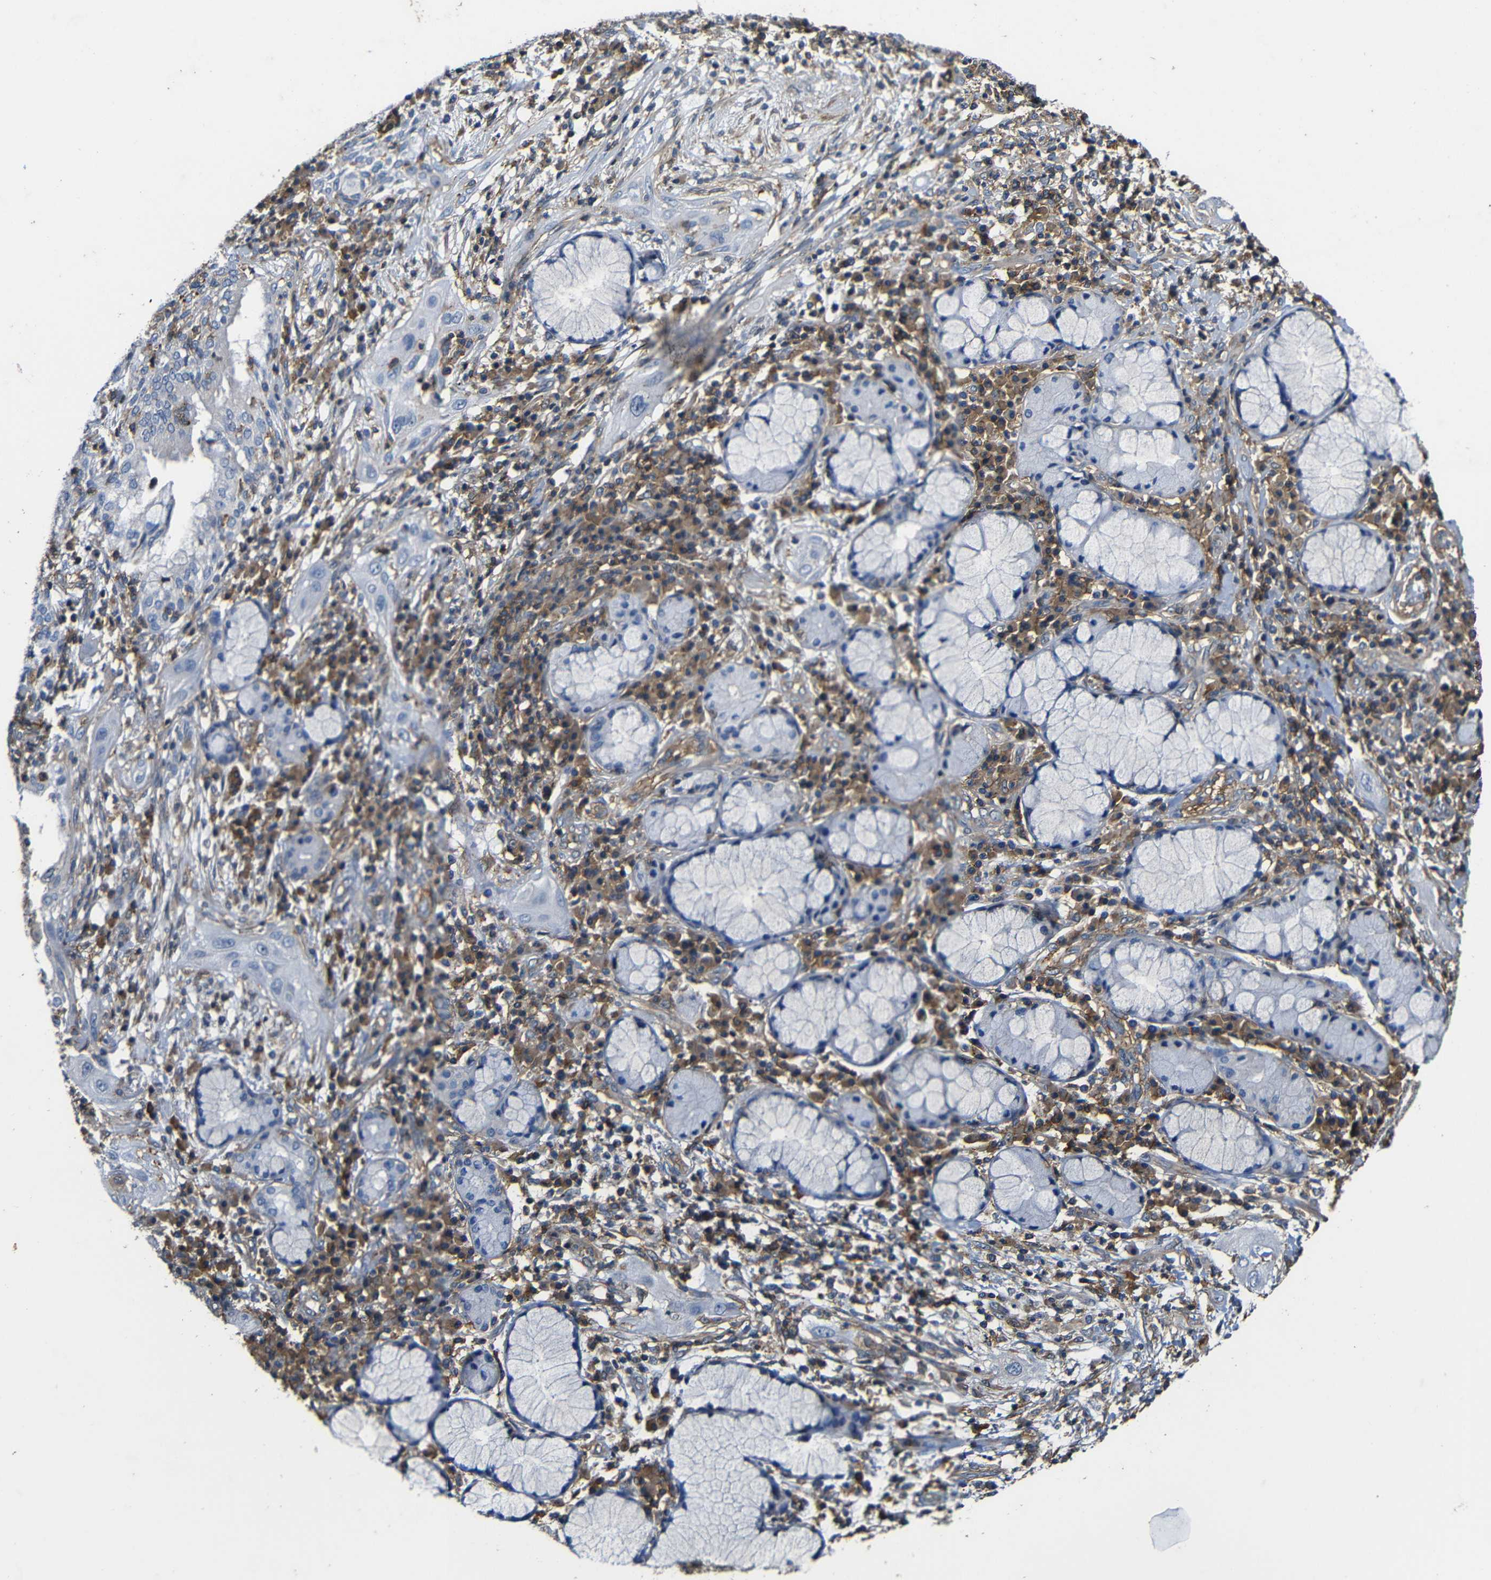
{"staining": {"intensity": "negative", "quantity": "none", "location": "none"}, "tissue": "lung cancer", "cell_type": "Tumor cells", "image_type": "cancer", "snomed": [{"axis": "morphology", "description": "Squamous cell carcinoma, NOS"}, {"axis": "topography", "description": "Lung"}], "caption": "This is a histopathology image of IHC staining of lung squamous cell carcinoma, which shows no expression in tumor cells.", "gene": "PI4KA", "patient": {"sex": "female", "age": 47}}